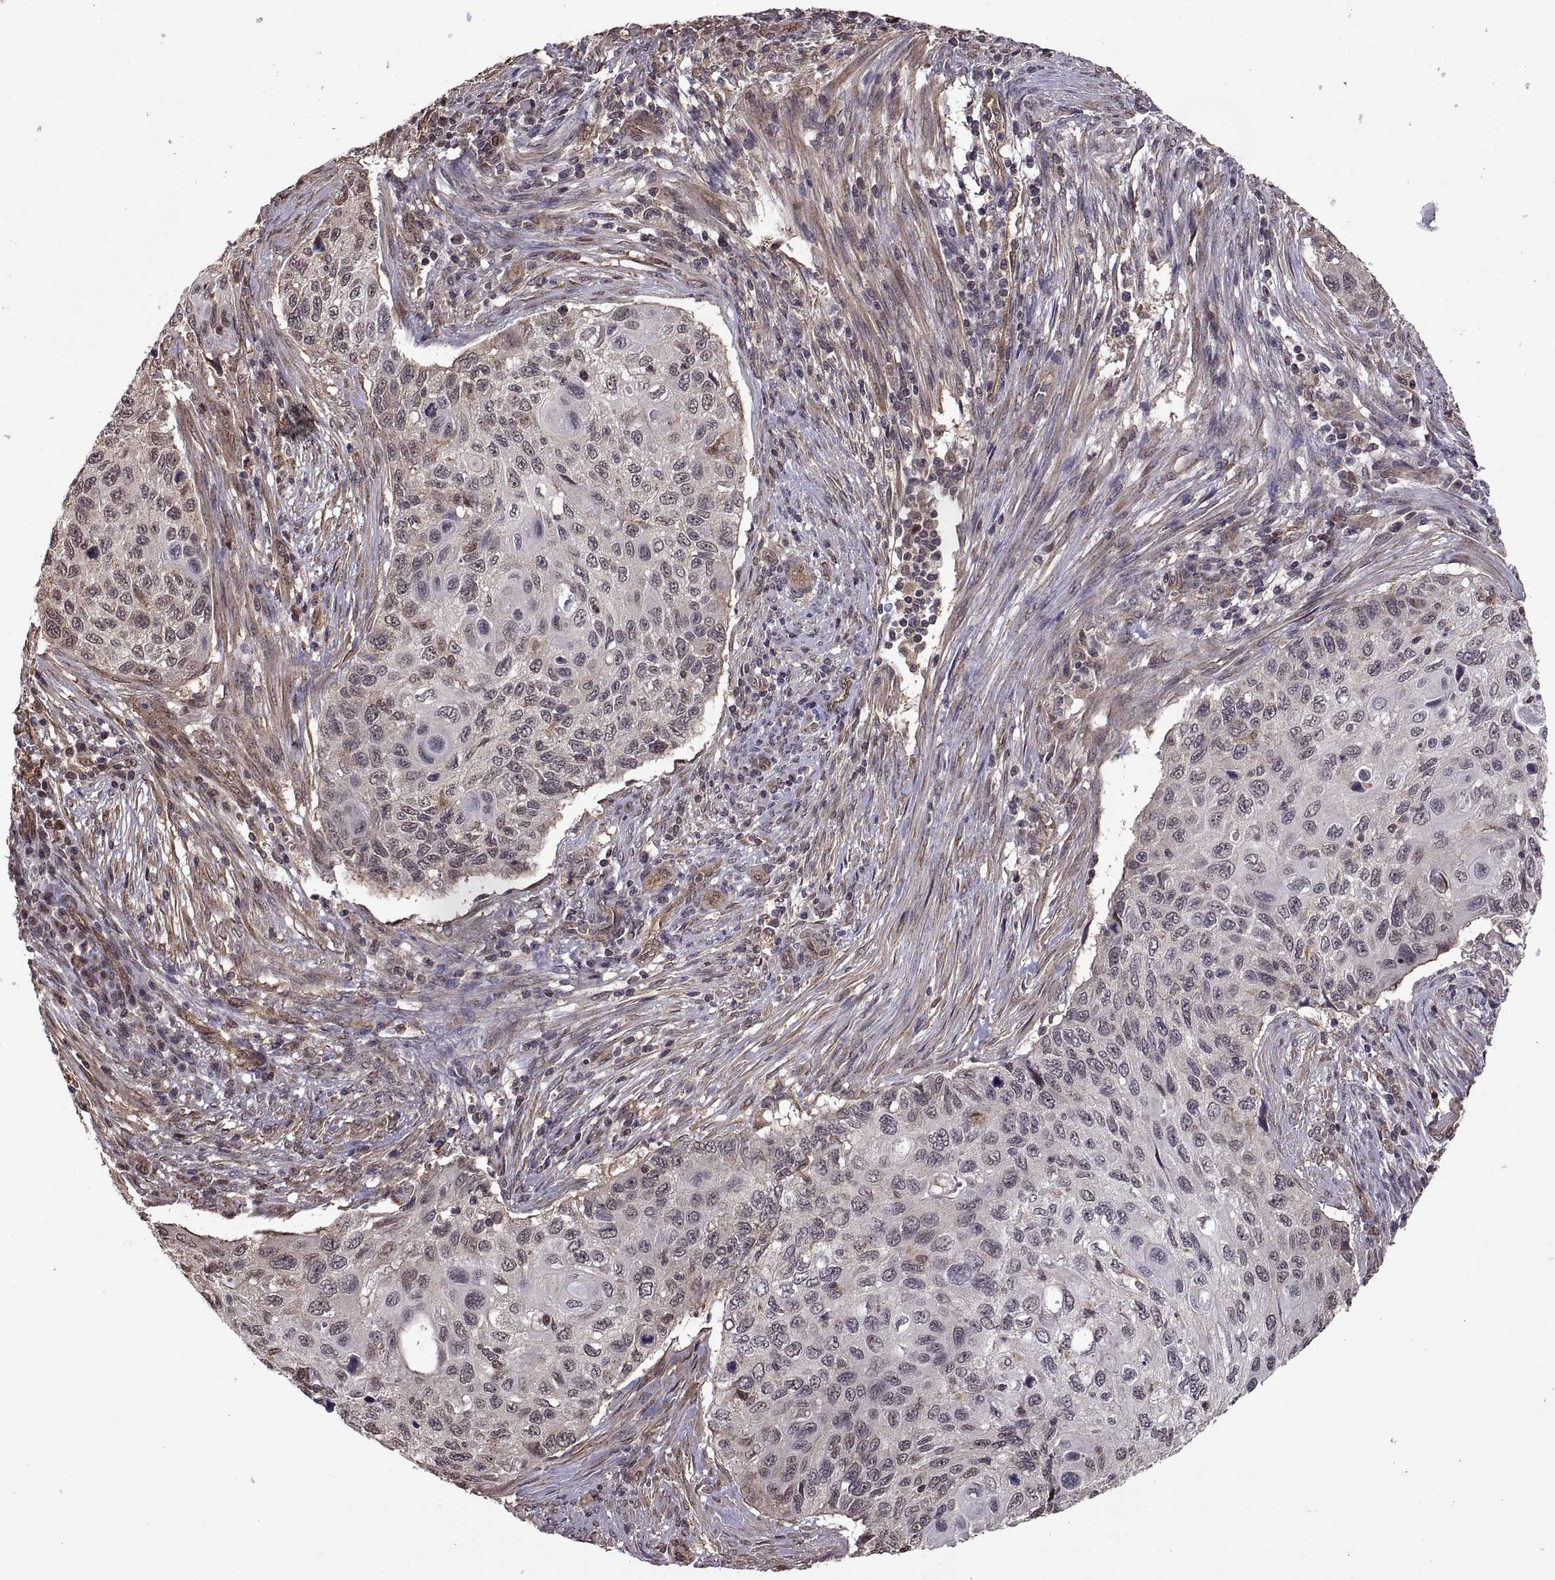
{"staining": {"intensity": "negative", "quantity": "none", "location": "none"}, "tissue": "cervical cancer", "cell_type": "Tumor cells", "image_type": "cancer", "snomed": [{"axis": "morphology", "description": "Squamous cell carcinoma, NOS"}, {"axis": "topography", "description": "Cervix"}], "caption": "A high-resolution image shows IHC staining of squamous cell carcinoma (cervical), which displays no significant expression in tumor cells. (Stains: DAB immunohistochemistry with hematoxylin counter stain, Microscopy: brightfield microscopy at high magnification).", "gene": "ARRB1", "patient": {"sex": "female", "age": 70}}